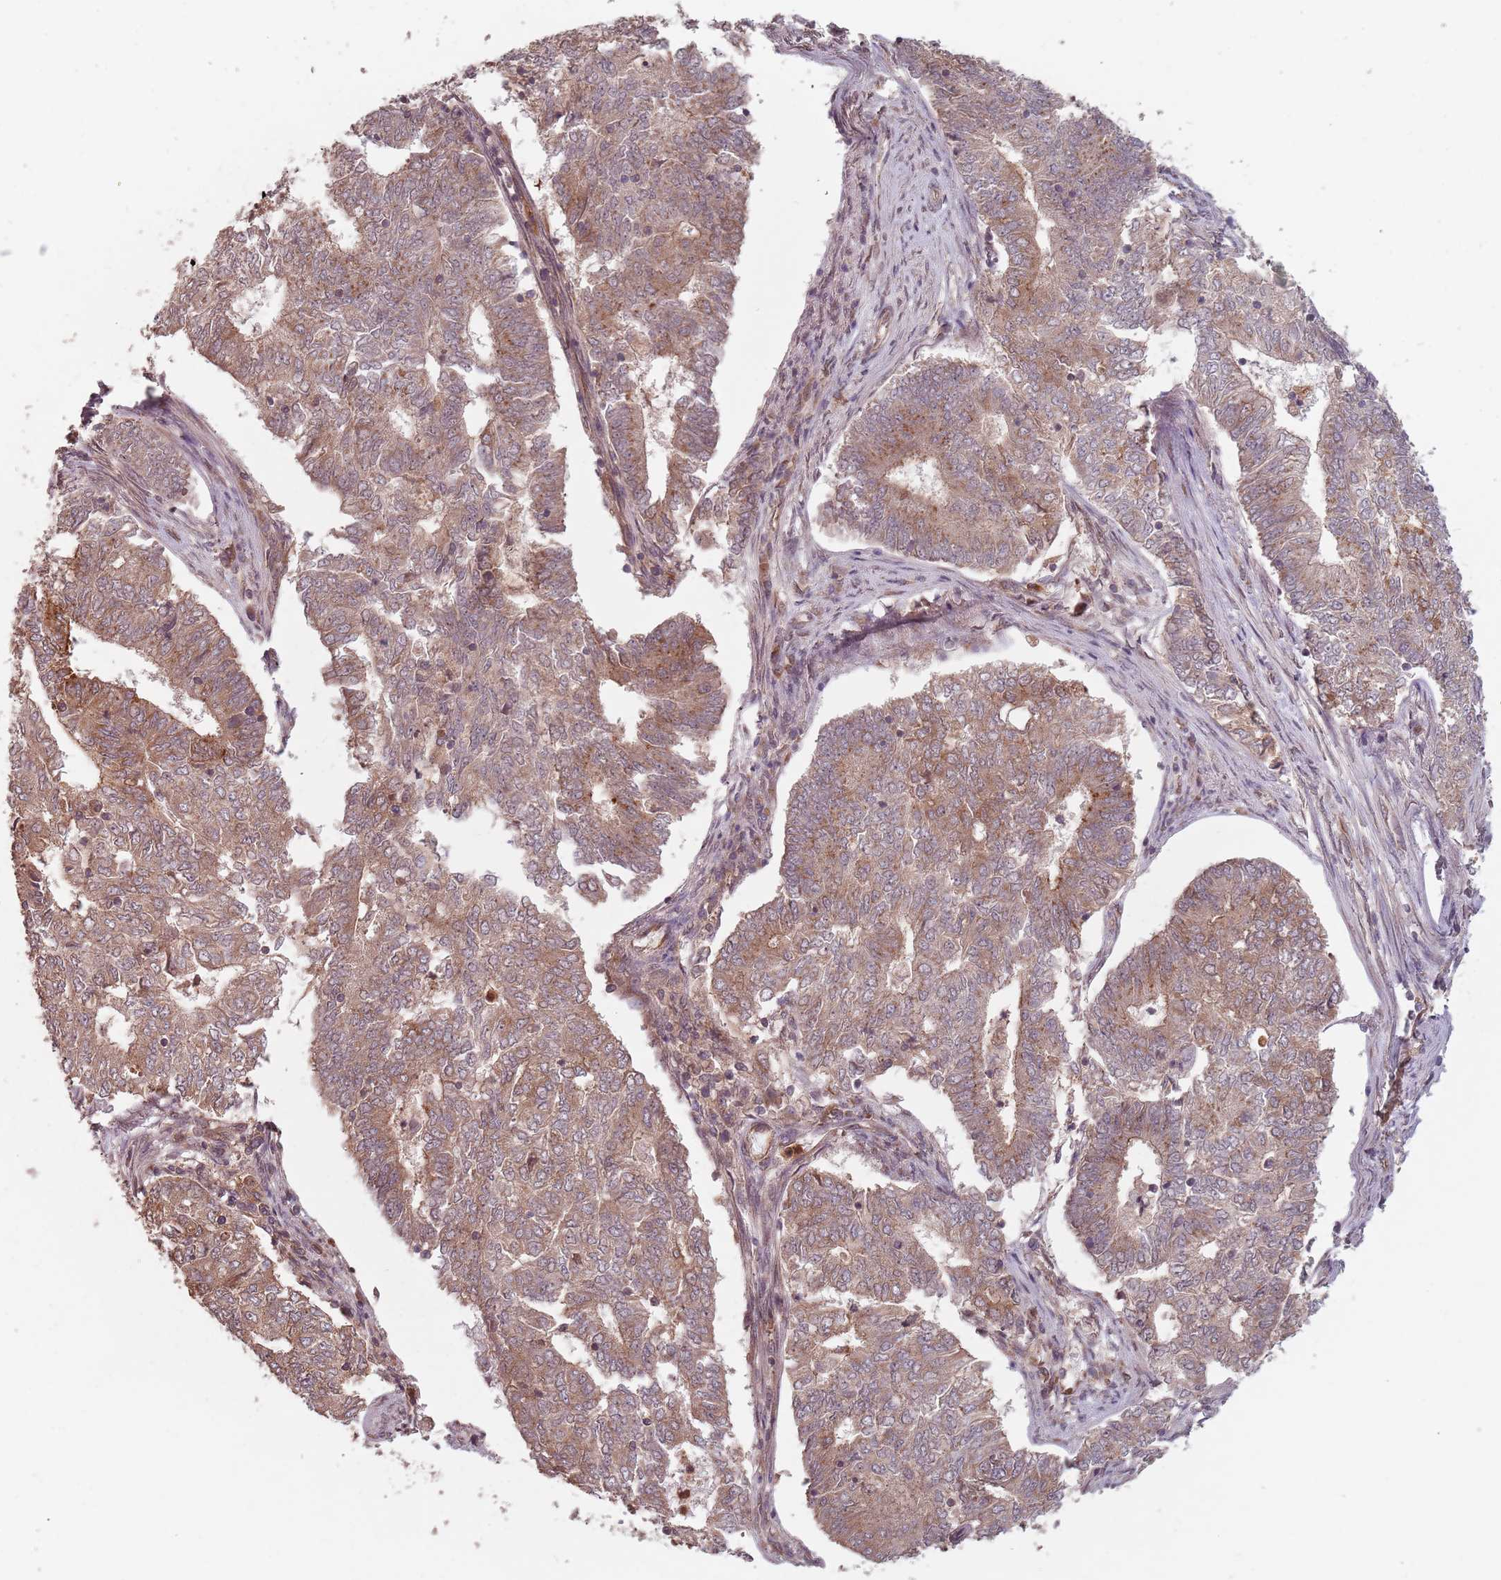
{"staining": {"intensity": "moderate", "quantity": ">75%", "location": "cytoplasmic/membranous"}, "tissue": "endometrial cancer", "cell_type": "Tumor cells", "image_type": "cancer", "snomed": [{"axis": "morphology", "description": "Adenocarcinoma, NOS"}, {"axis": "topography", "description": "Endometrium"}], "caption": "IHC micrograph of human endometrial cancer (adenocarcinoma) stained for a protein (brown), which displays medium levels of moderate cytoplasmic/membranous staining in about >75% of tumor cells.", "gene": "C3orf14", "patient": {"sex": "female", "age": 62}}